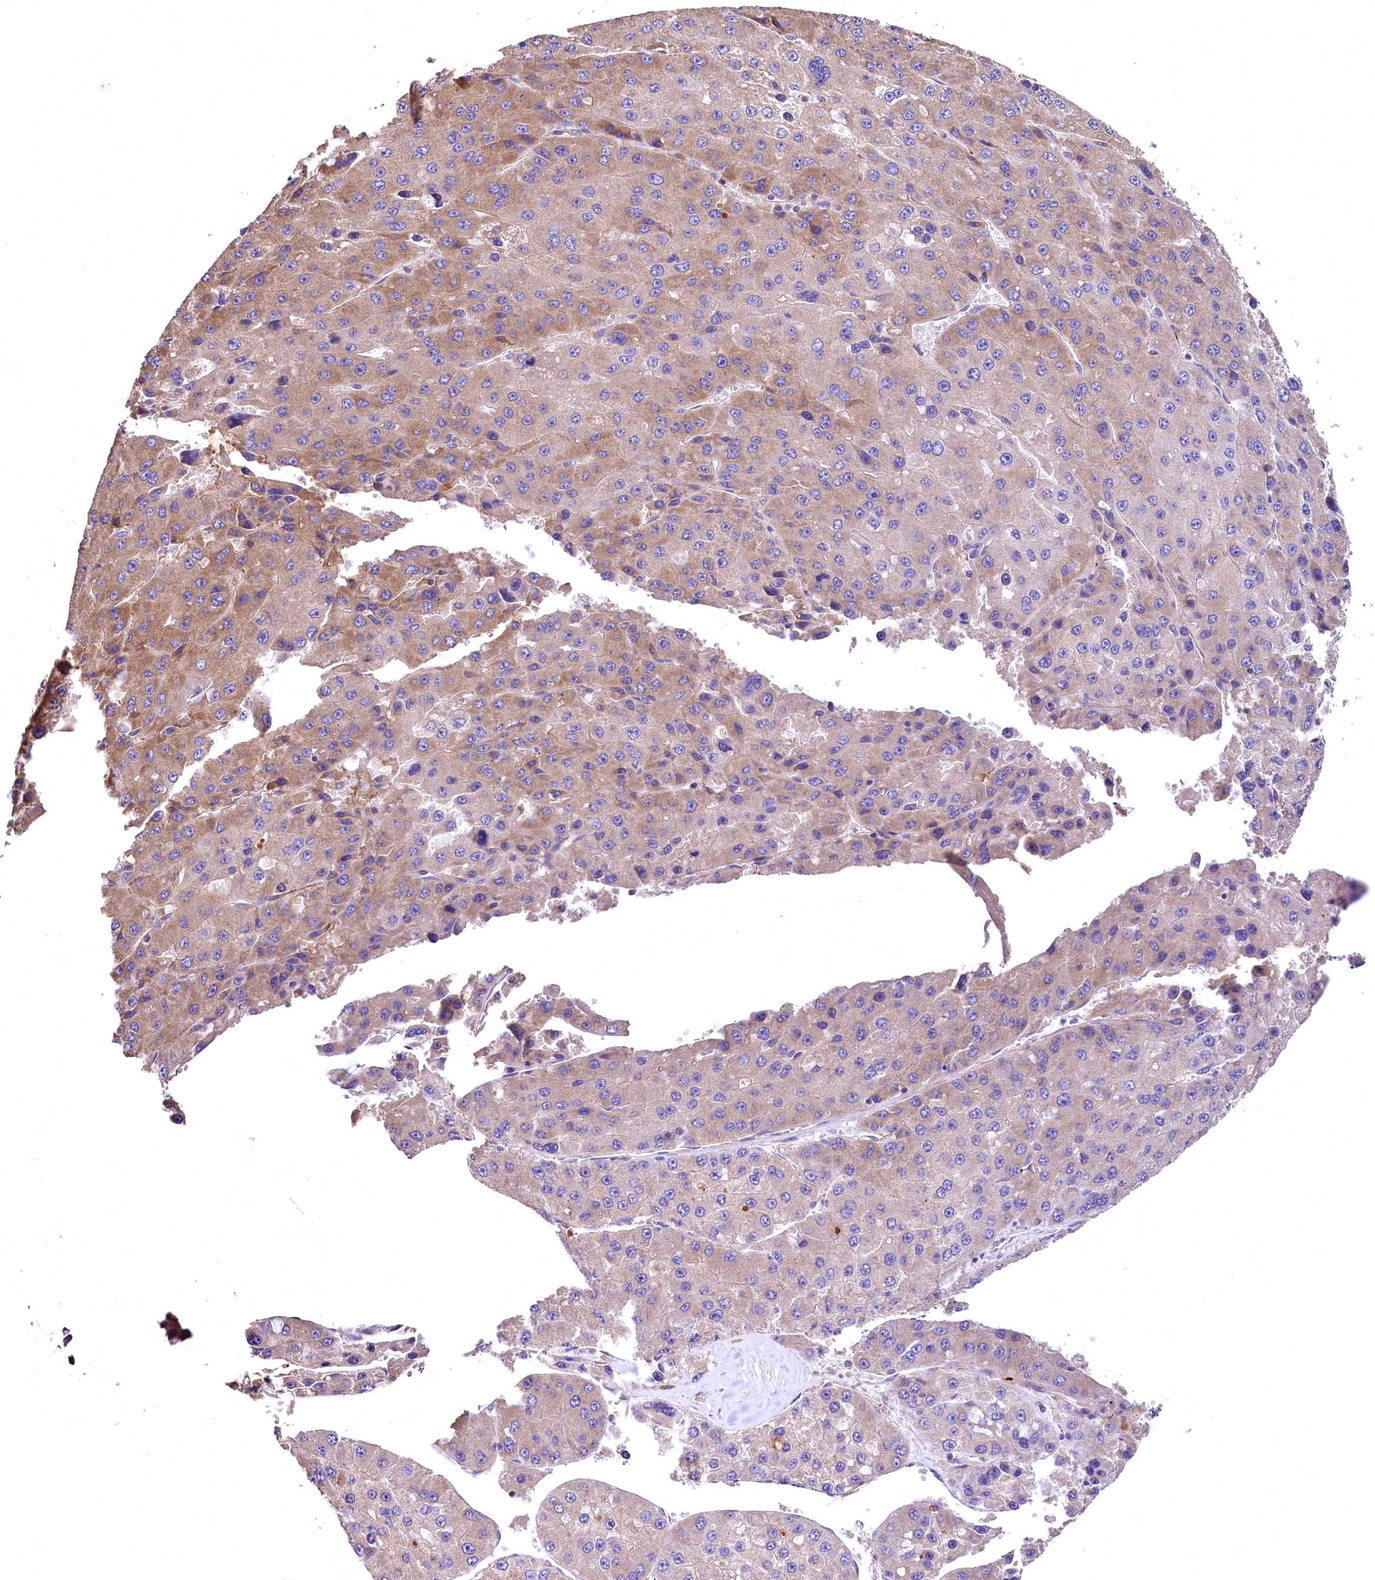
{"staining": {"intensity": "weak", "quantity": "25%-75%", "location": "cytoplasmic/membranous"}, "tissue": "liver cancer", "cell_type": "Tumor cells", "image_type": "cancer", "snomed": [{"axis": "morphology", "description": "Carcinoma, Hepatocellular, NOS"}, {"axis": "topography", "description": "Liver"}], "caption": "IHC staining of hepatocellular carcinoma (liver), which displays low levels of weak cytoplasmic/membranous staining in approximately 25%-75% of tumor cells indicating weak cytoplasmic/membranous protein staining. The staining was performed using DAB (3,3'-diaminobenzidine) (brown) for protein detection and nuclei were counterstained in hematoxylin (blue).", "gene": "RASSF1", "patient": {"sex": "female", "age": 73}}